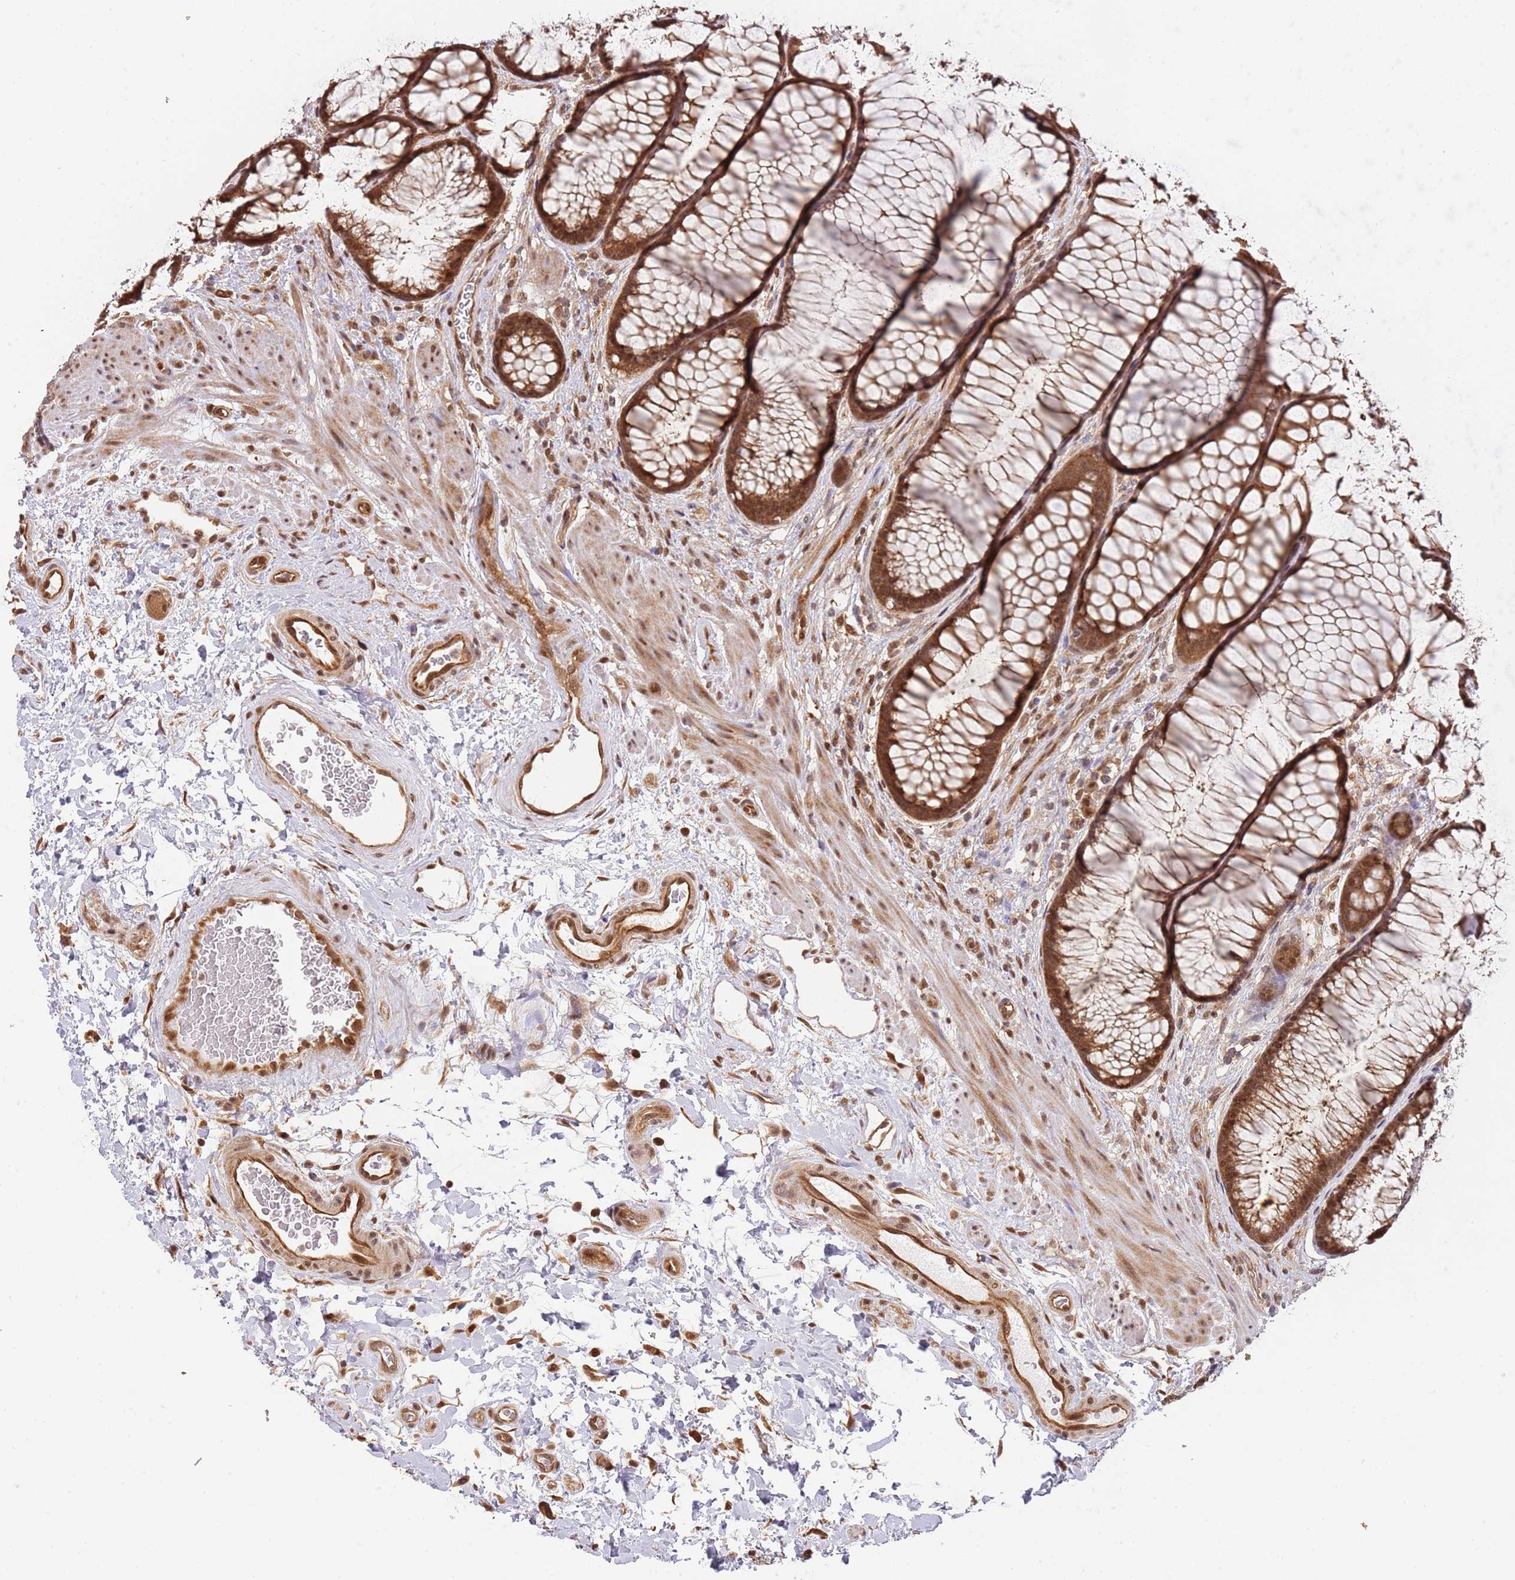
{"staining": {"intensity": "moderate", "quantity": ">75%", "location": "cytoplasmic/membranous,nuclear"}, "tissue": "colon", "cell_type": "Endothelial cells", "image_type": "normal", "snomed": [{"axis": "morphology", "description": "Normal tissue, NOS"}, {"axis": "topography", "description": "Colon"}], "caption": "A medium amount of moderate cytoplasmic/membranous,nuclear staining is appreciated in approximately >75% of endothelial cells in benign colon.", "gene": "PLSCR5", "patient": {"sex": "female", "age": 82}}